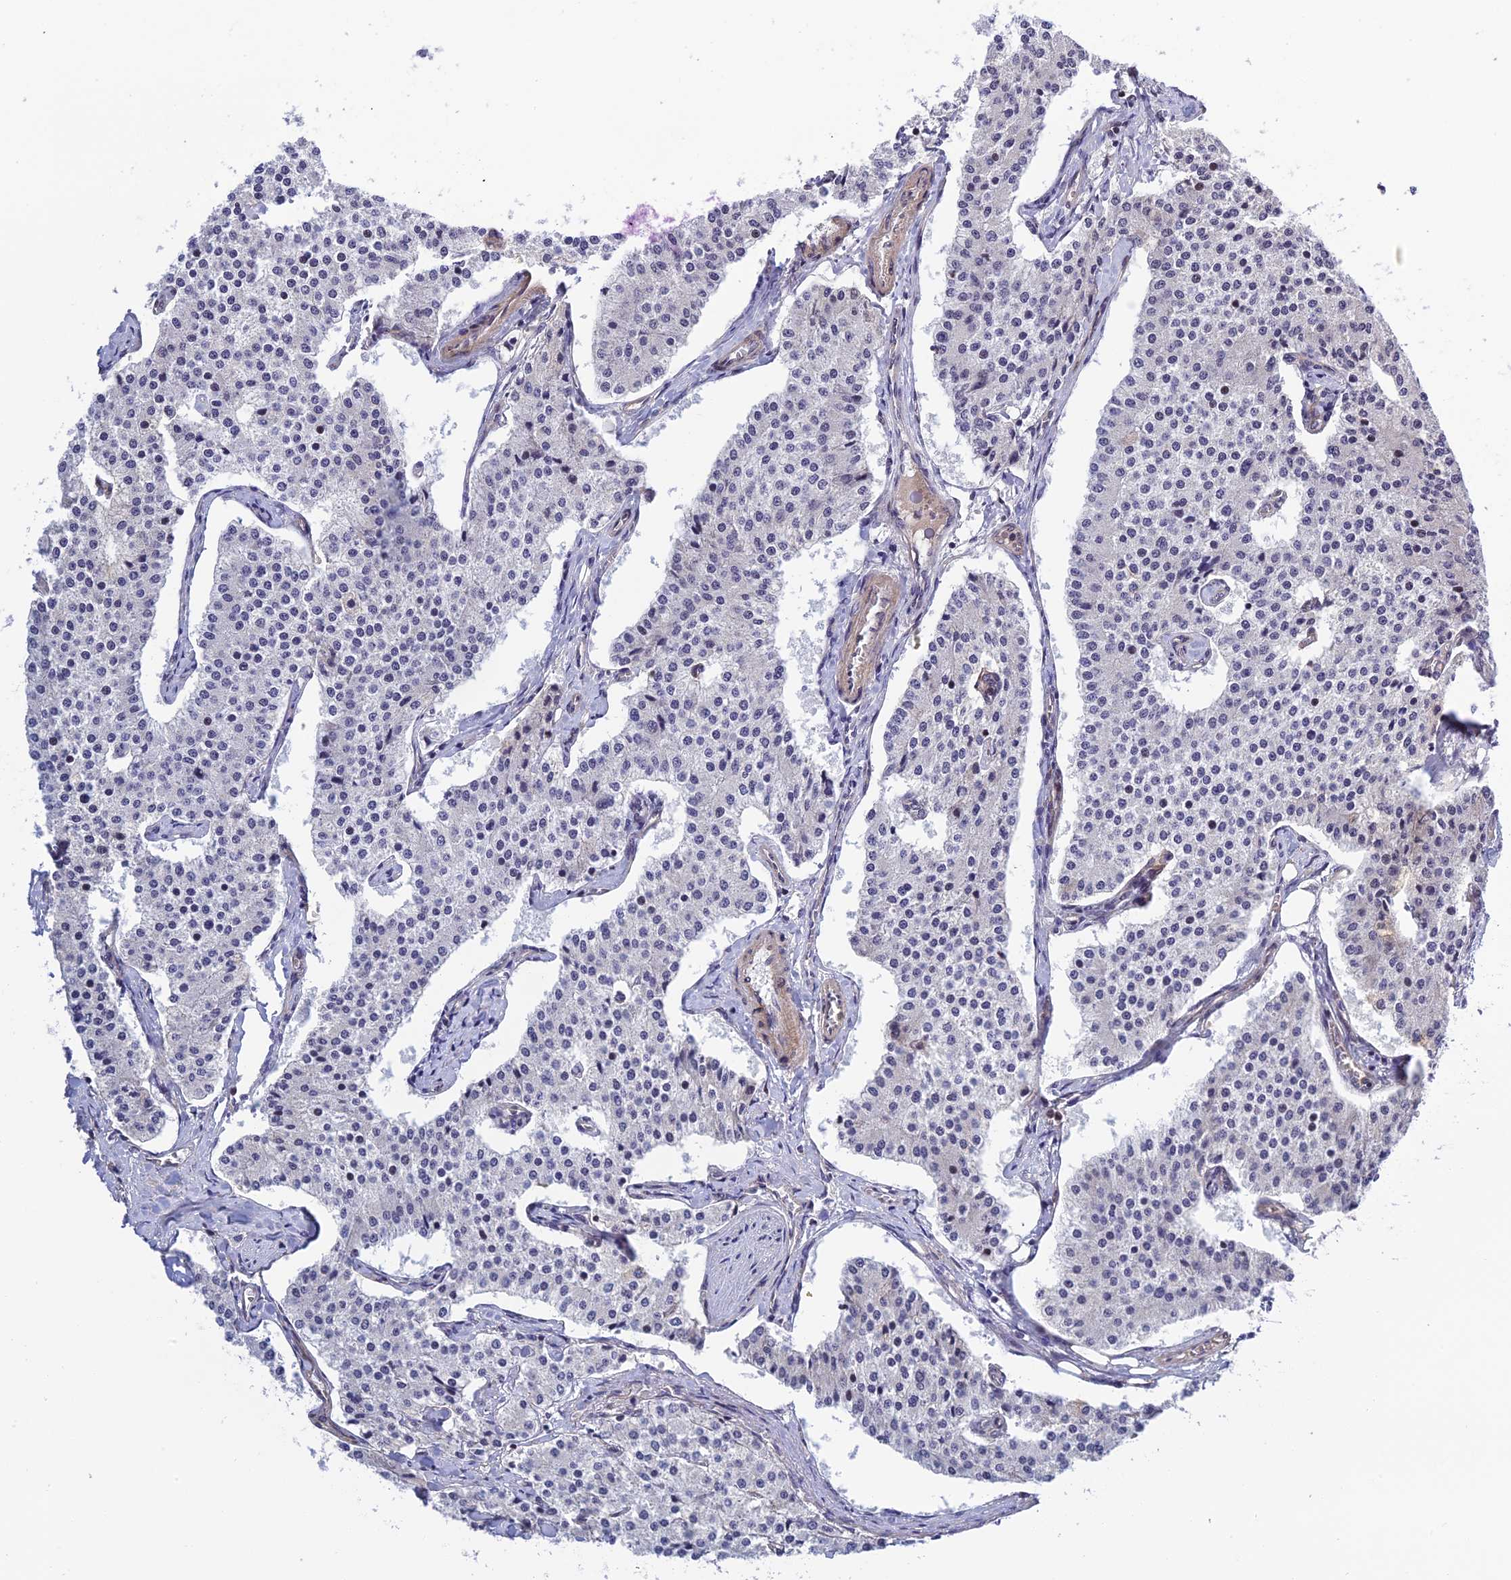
{"staining": {"intensity": "negative", "quantity": "none", "location": "none"}, "tissue": "carcinoid", "cell_type": "Tumor cells", "image_type": "cancer", "snomed": [{"axis": "morphology", "description": "Carcinoid, malignant, NOS"}, {"axis": "topography", "description": "Colon"}], "caption": "A photomicrograph of human carcinoid (malignant) is negative for staining in tumor cells.", "gene": "REXO1", "patient": {"sex": "female", "age": 52}}